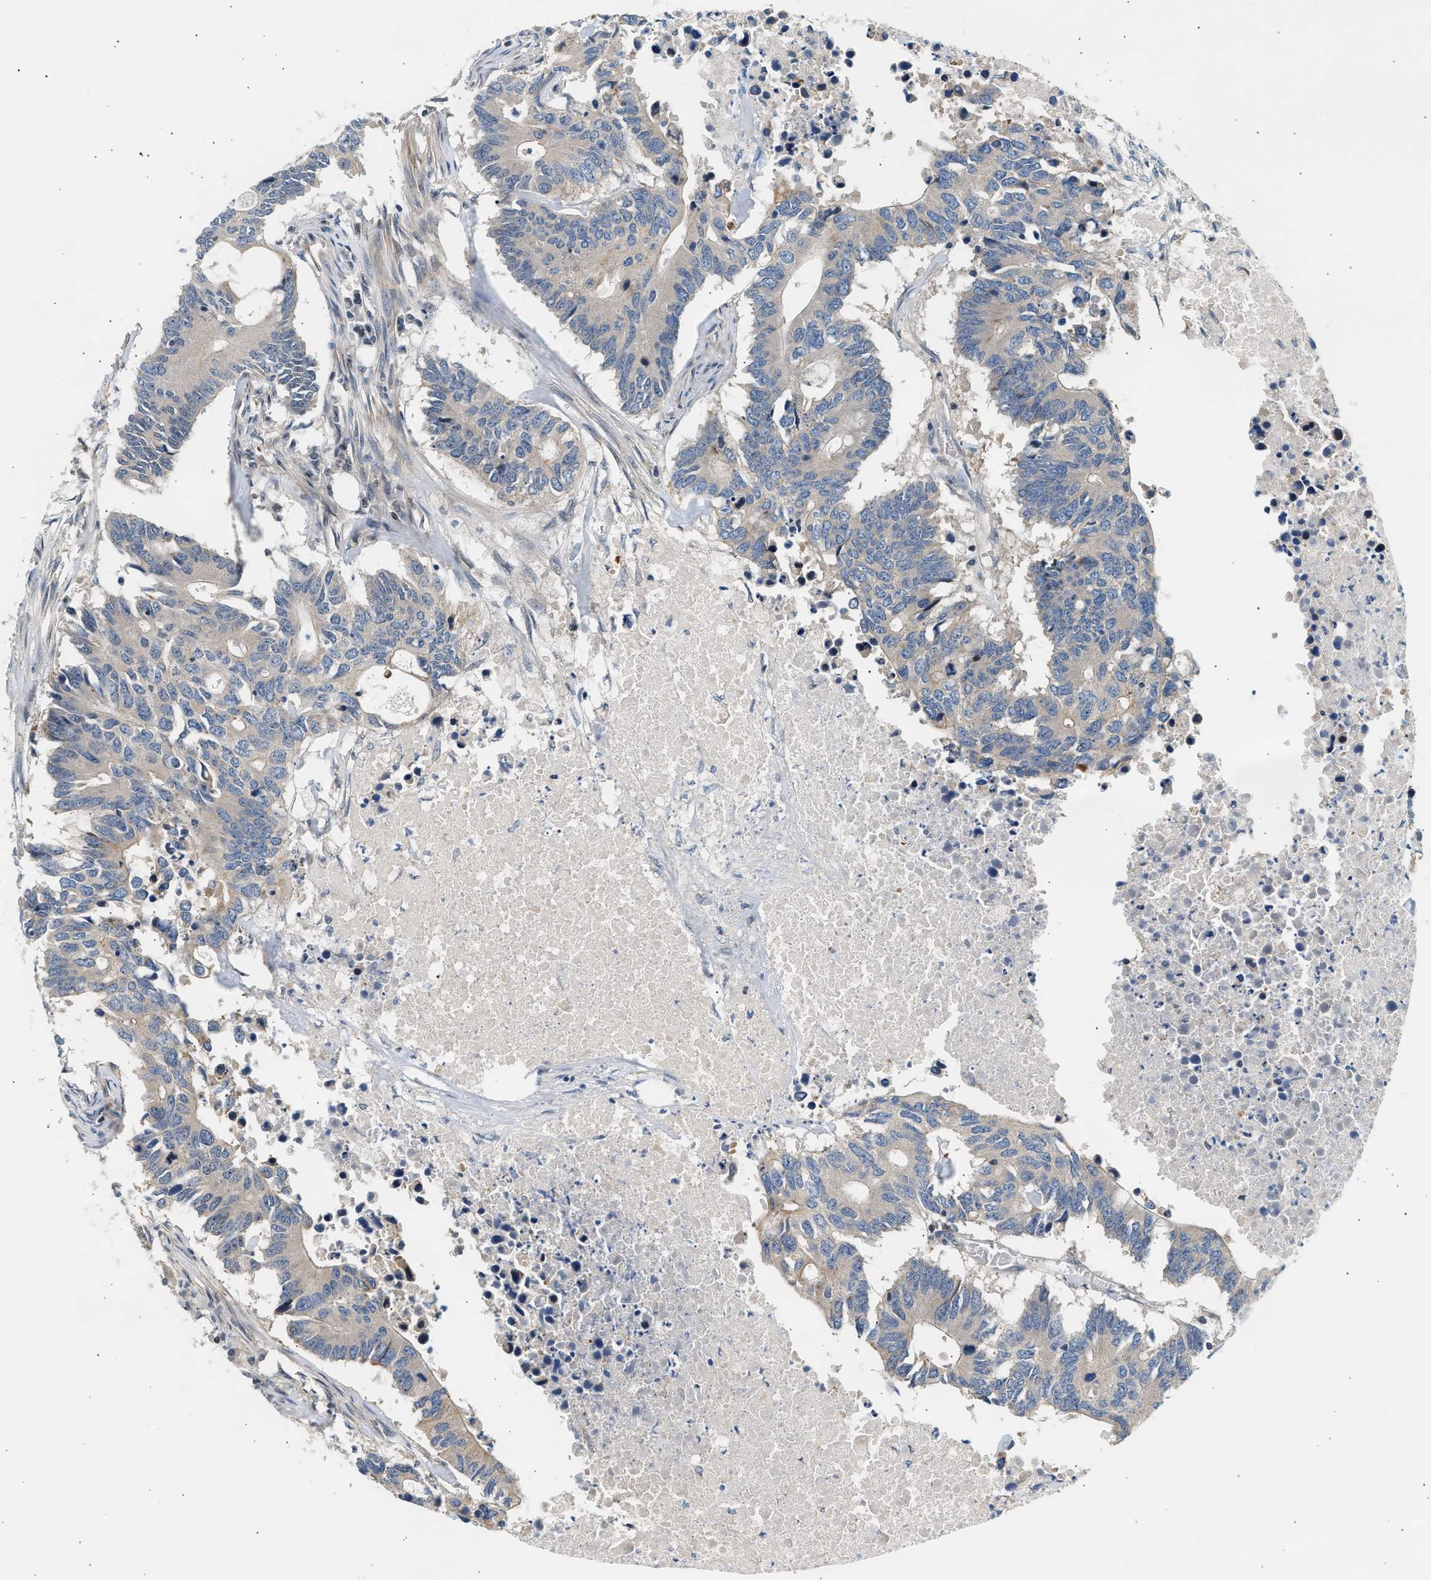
{"staining": {"intensity": "weak", "quantity": "<25%", "location": "cytoplasmic/membranous"}, "tissue": "colorectal cancer", "cell_type": "Tumor cells", "image_type": "cancer", "snomed": [{"axis": "morphology", "description": "Adenocarcinoma, NOS"}, {"axis": "topography", "description": "Colon"}], "caption": "This is an immunohistochemistry histopathology image of colorectal adenocarcinoma. There is no expression in tumor cells.", "gene": "WDR31", "patient": {"sex": "male", "age": 71}}